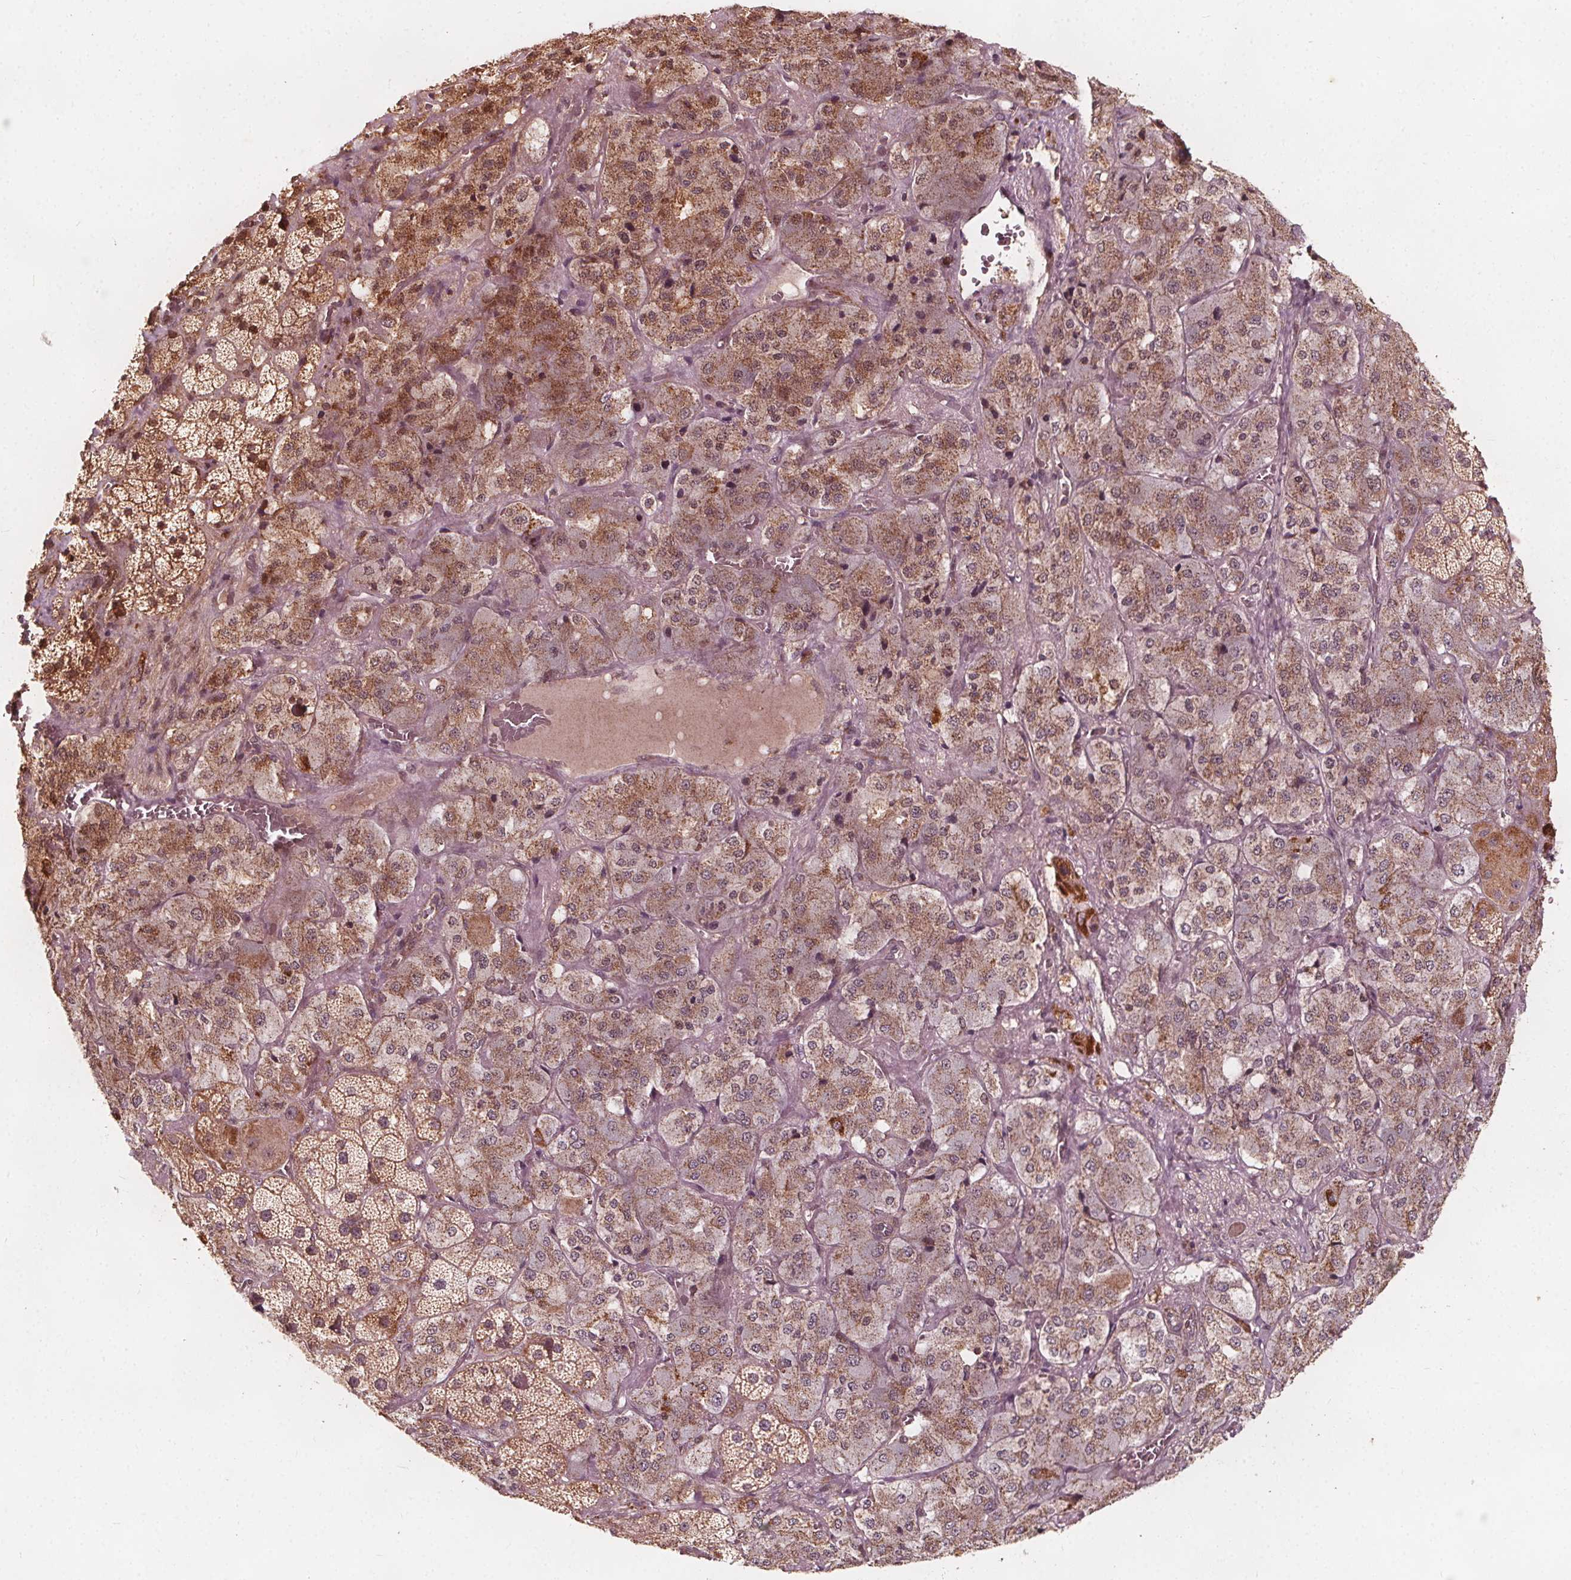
{"staining": {"intensity": "moderate", "quantity": ">75%", "location": "cytoplasmic/membranous,nuclear"}, "tissue": "adrenal gland", "cell_type": "Glandular cells", "image_type": "normal", "snomed": [{"axis": "morphology", "description": "Normal tissue, NOS"}, {"axis": "topography", "description": "Adrenal gland"}], "caption": "A high-resolution histopathology image shows IHC staining of benign adrenal gland, which reveals moderate cytoplasmic/membranous,nuclear expression in approximately >75% of glandular cells. (Stains: DAB in brown, nuclei in blue, Microscopy: brightfield microscopy at high magnification).", "gene": "AIP", "patient": {"sex": "male", "age": 57}}